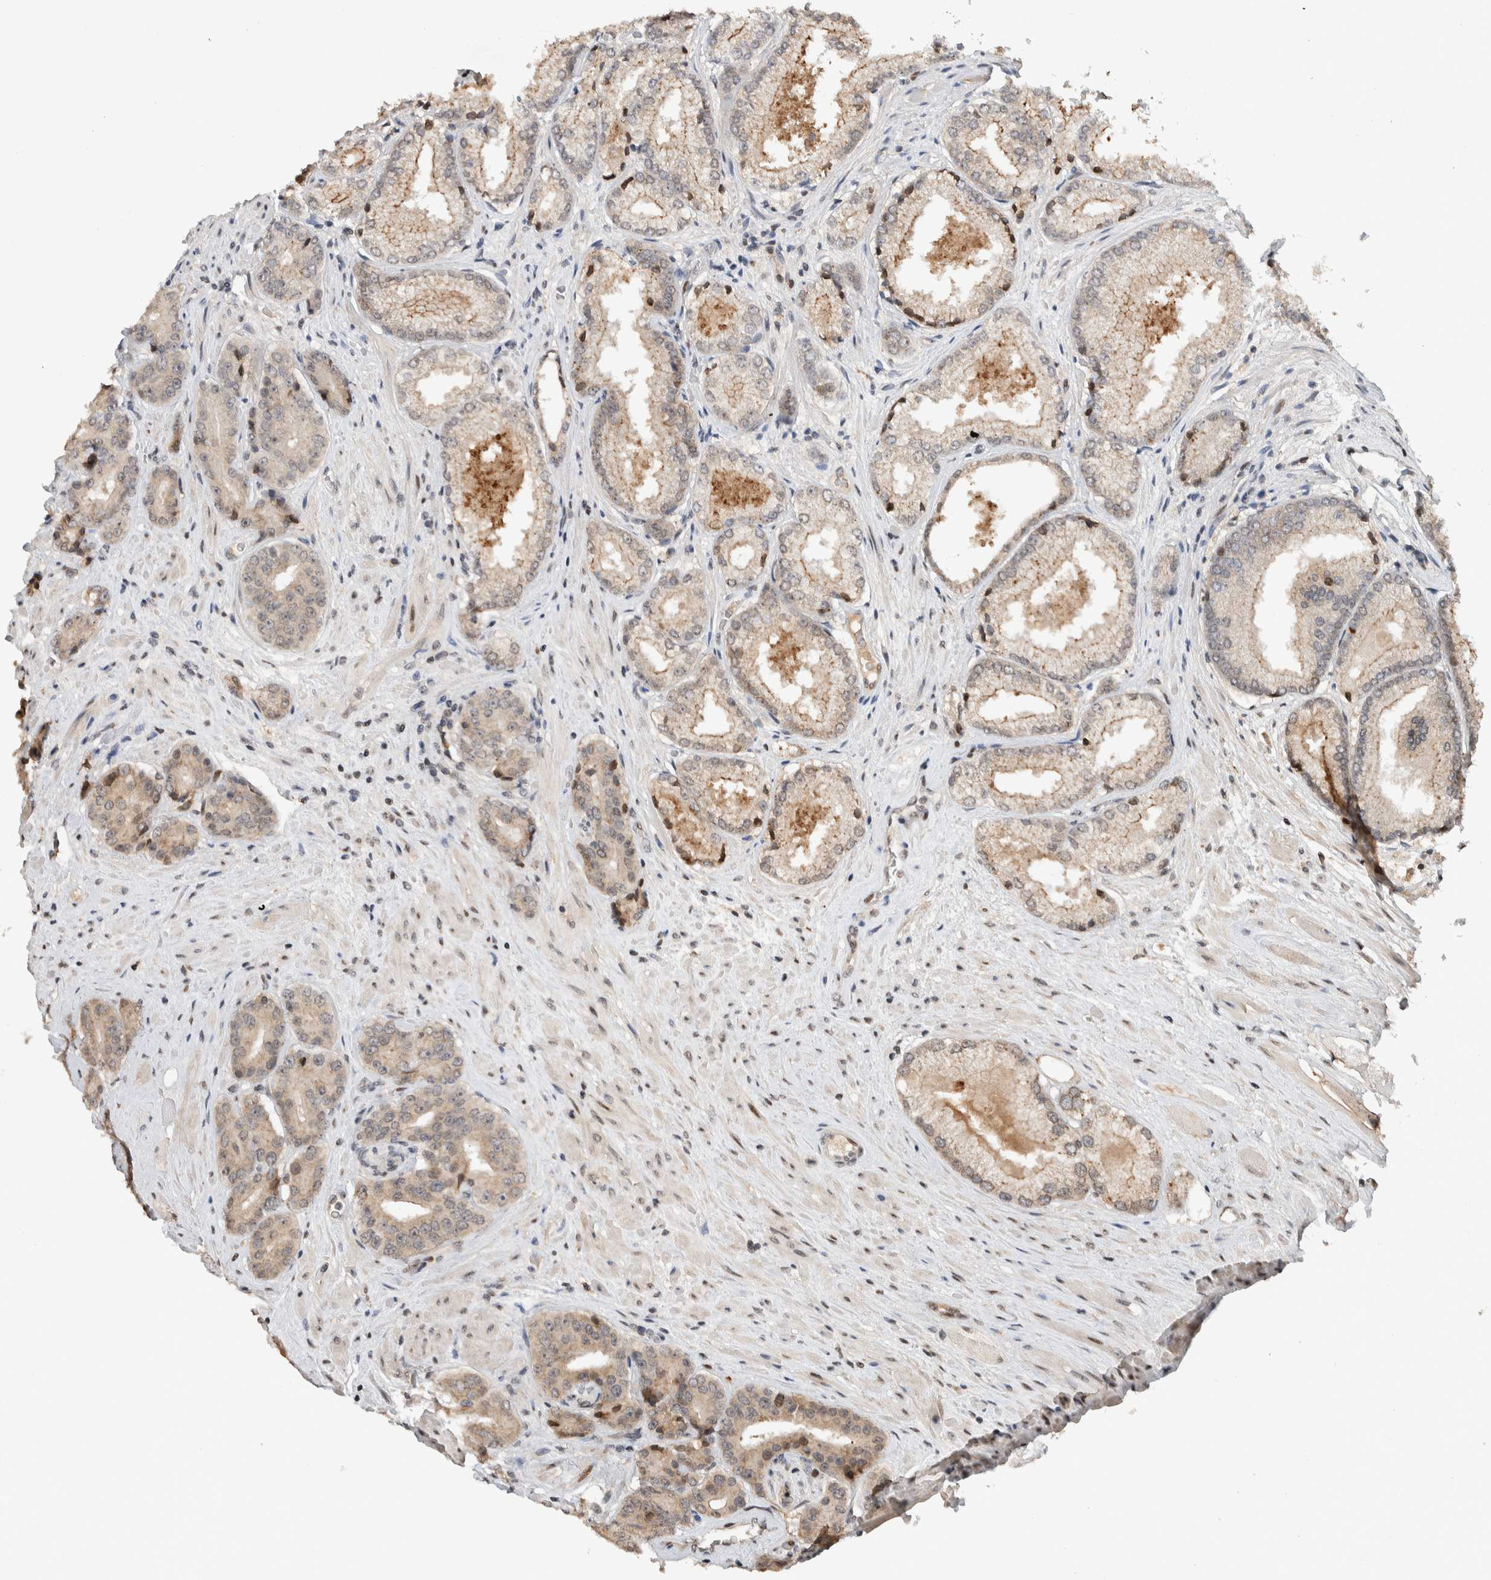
{"staining": {"intensity": "weak", "quantity": "<25%", "location": "cytoplasmic/membranous,nuclear"}, "tissue": "prostate cancer", "cell_type": "Tumor cells", "image_type": "cancer", "snomed": [{"axis": "morphology", "description": "Adenocarcinoma, High grade"}, {"axis": "topography", "description": "Prostate"}], "caption": "Immunohistochemistry (IHC) image of neoplastic tissue: prostate cancer (adenocarcinoma (high-grade)) stained with DAB (3,3'-diaminobenzidine) reveals no significant protein positivity in tumor cells.", "gene": "ZNF521", "patient": {"sex": "male", "age": 71}}